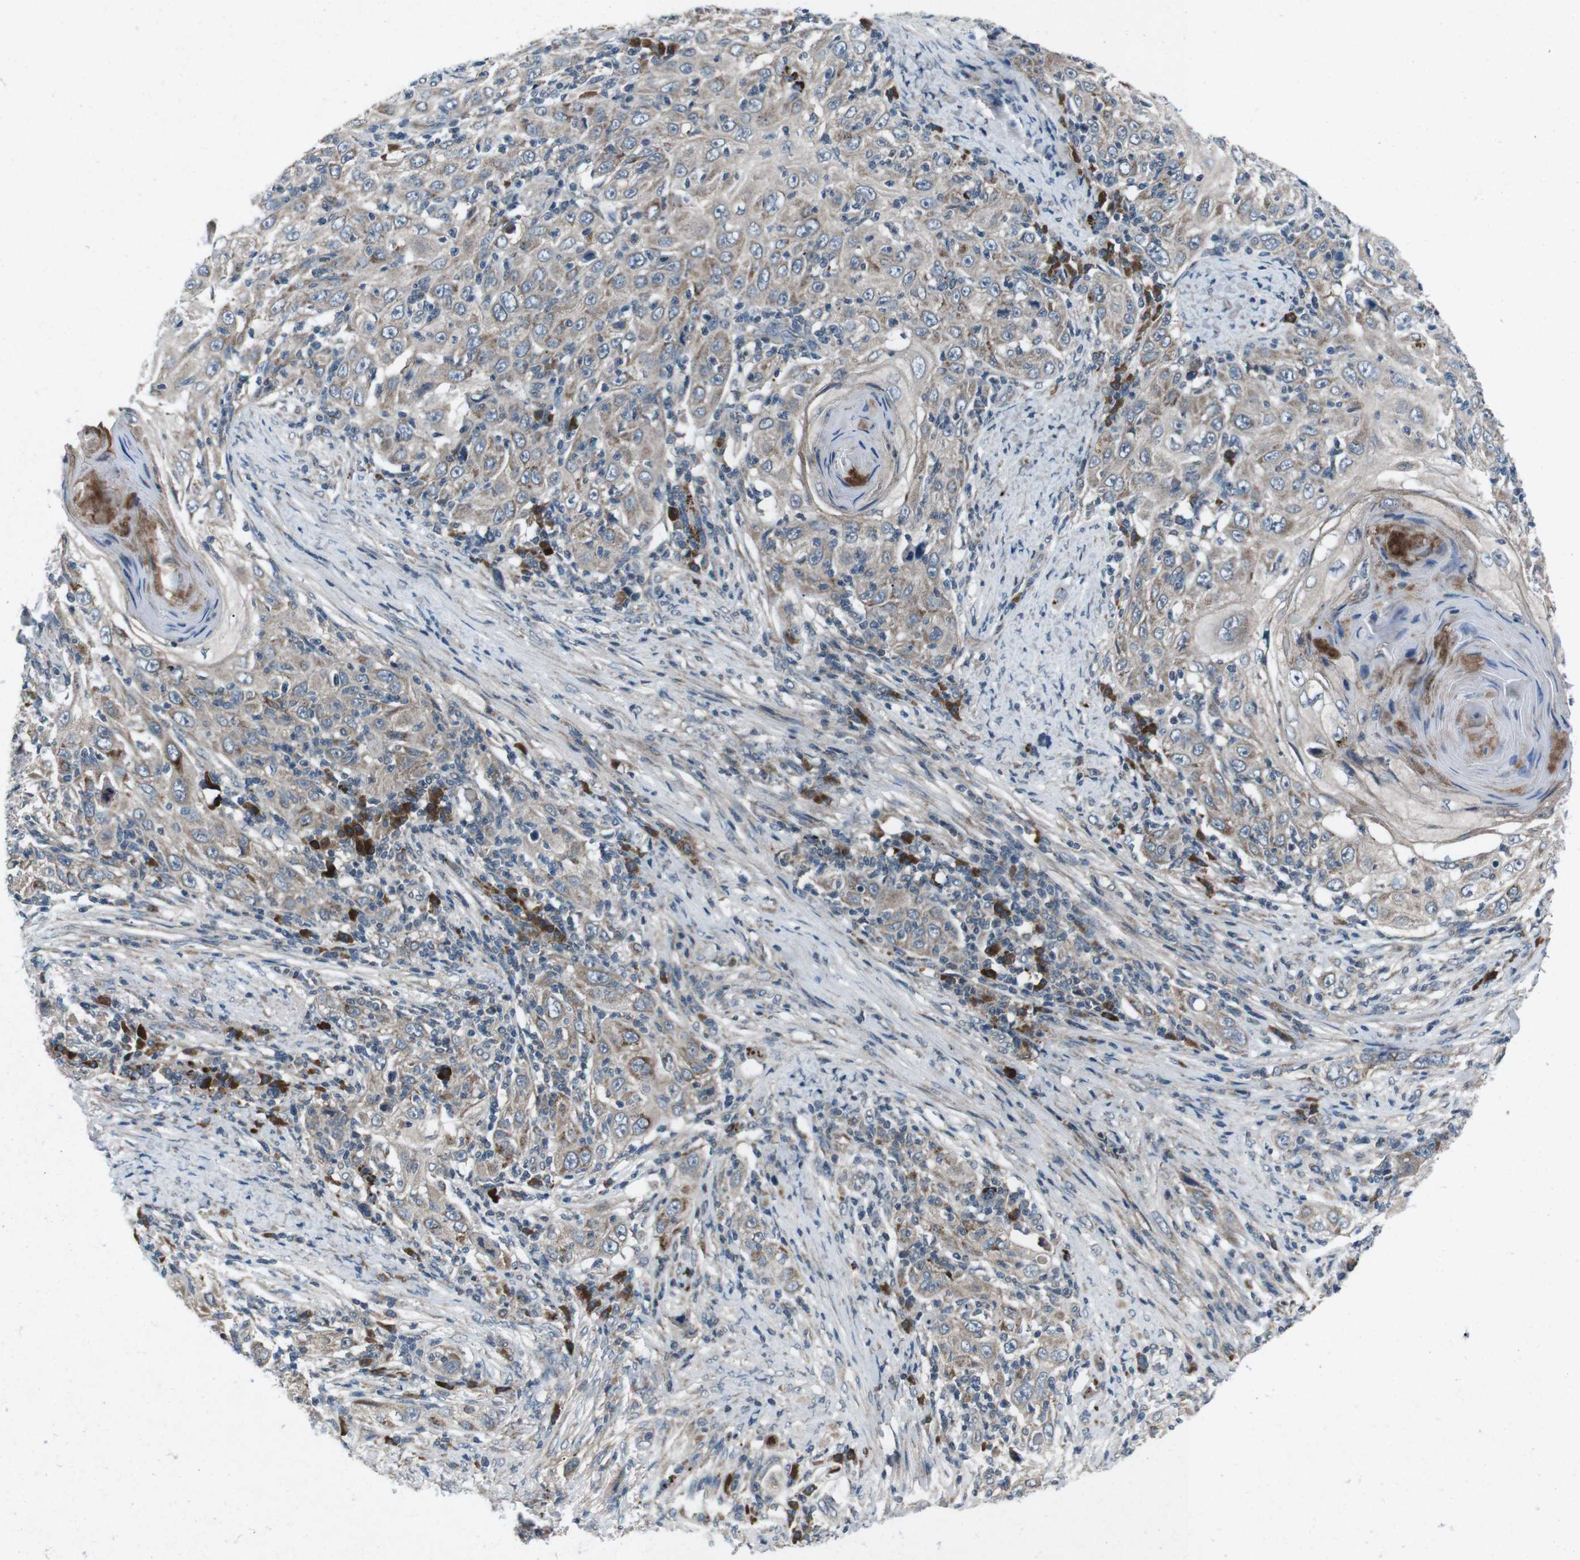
{"staining": {"intensity": "weak", "quantity": "25%-75%", "location": "cytoplasmic/membranous"}, "tissue": "skin cancer", "cell_type": "Tumor cells", "image_type": "cancer", "snomed": [{"axis": "morphology", "description": "Squamous cell carcinoma, NOS"}, {"axis": "topography", "description": "Skin"}], "caption": "Skin cancer stained for a protein (brown) reveals weak cytoplasmic/membranous positive expression in approximately 25%-75% of tumor cells.", "gene": "CDK16", "patient": {"sex": "female", "age": 88}}